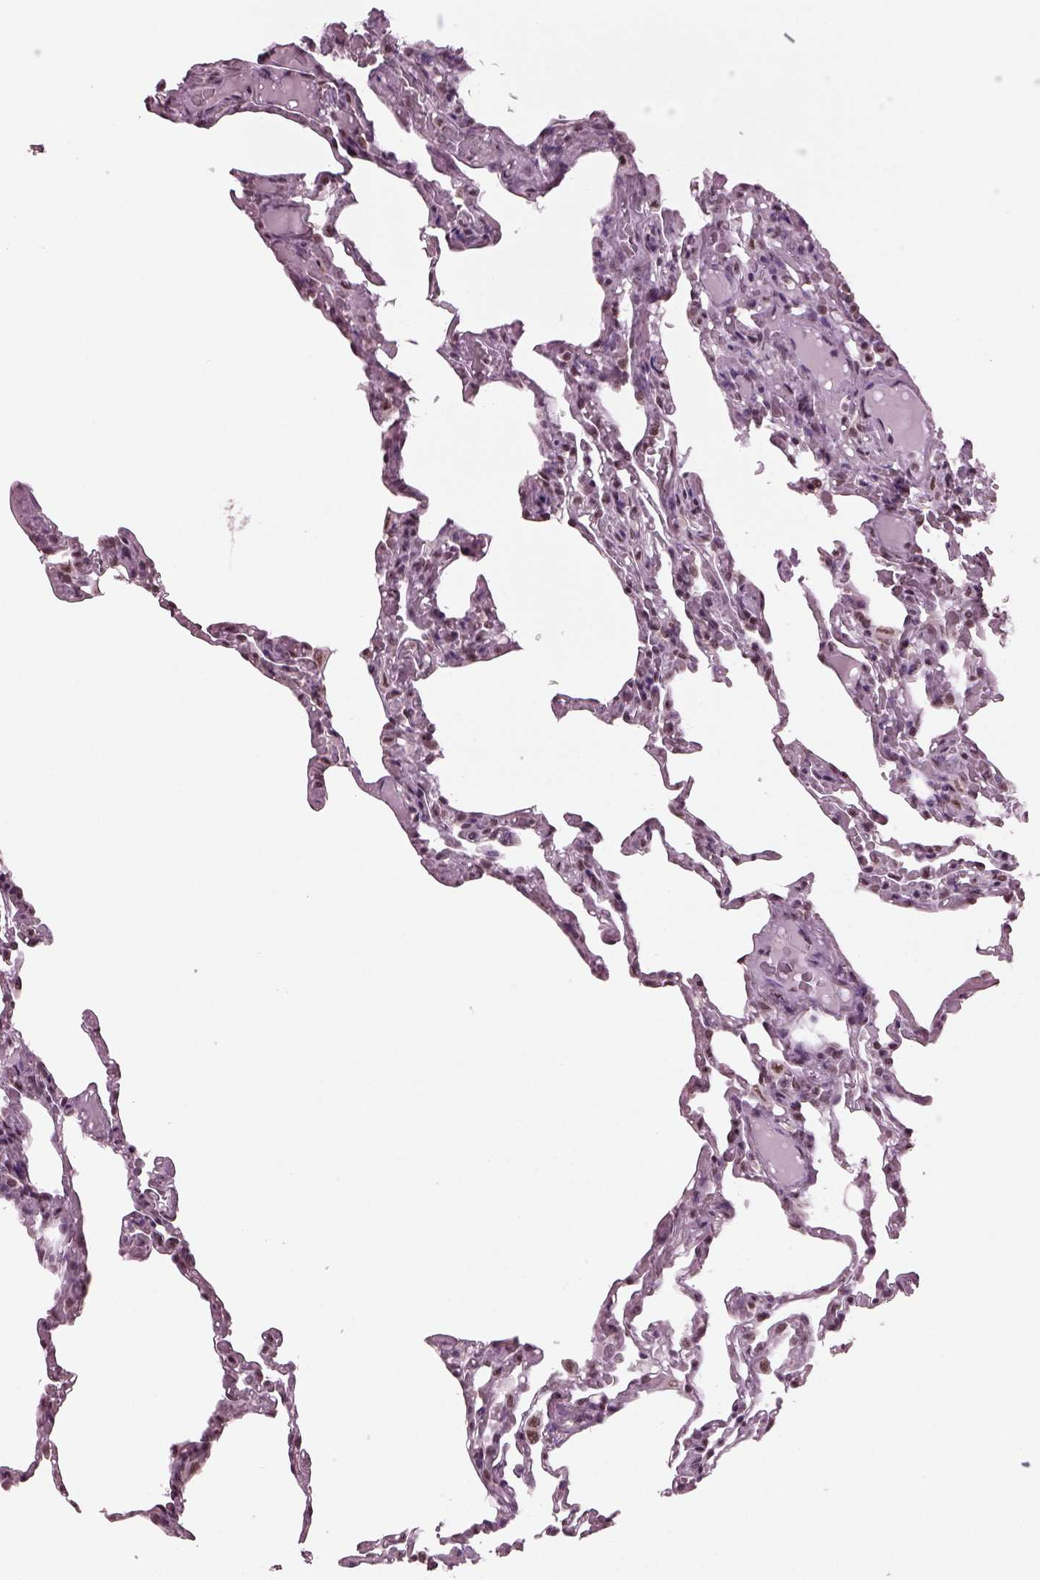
{"staining": {"intensity": "negative", "quantity": "none", "location": "none"}, "tissue": "lung", "cell_type": "Alveolar cells", "image_type": "normal", "snomed": [{"axis": "morphology", "description": "Normal tissue, NOS"}, {"axis": "topography", "description": "Lung"}], "caption": "Immunohistochemistry (IHC) of benign human lung exhibits no positivity in alveolar cells.", "gene": "RUVBL2", "patient": {"sex": "female", "age": 43}}